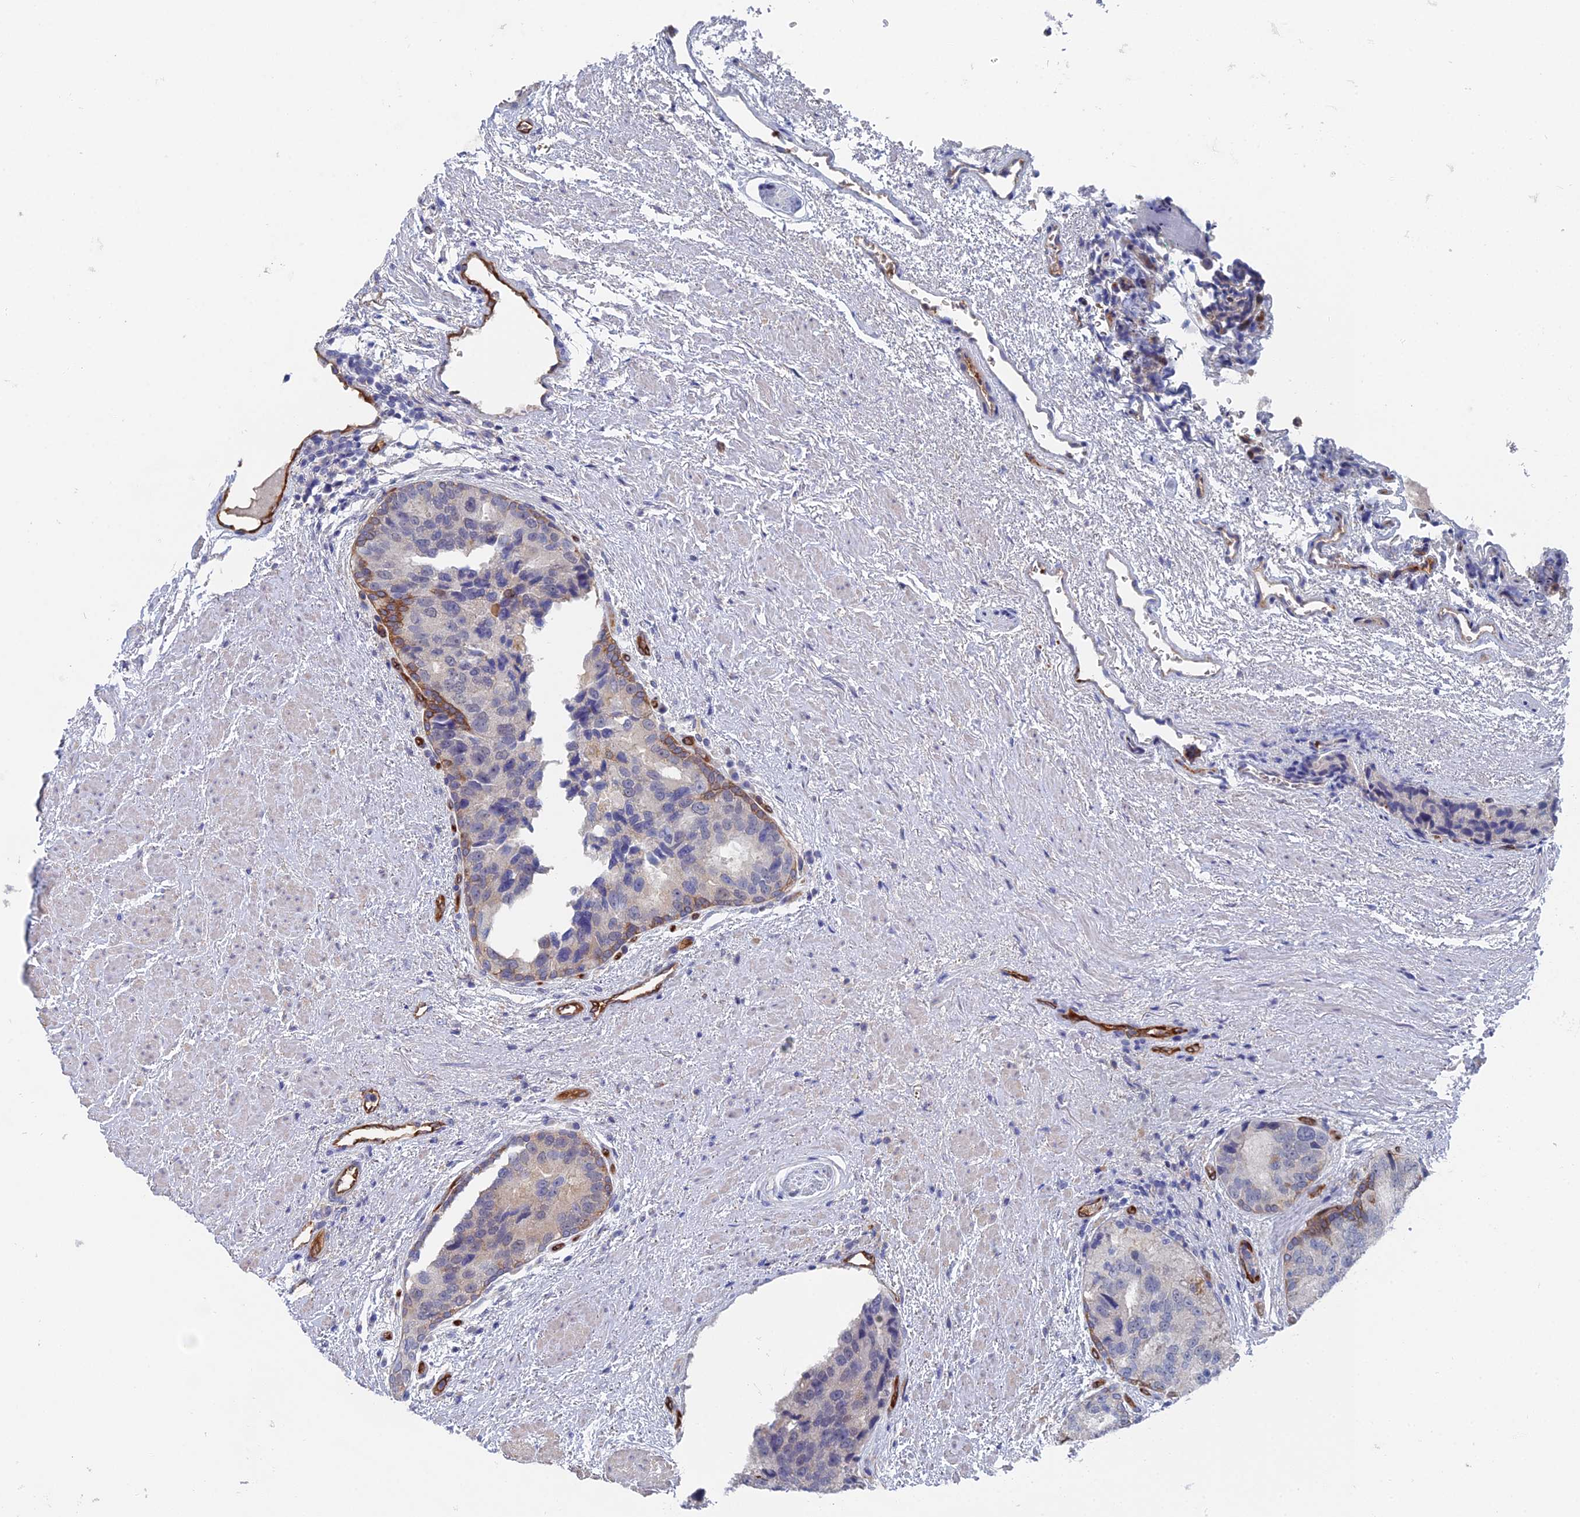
{"staining": {"intensity": "negative", "quantity": "none", "location": "none"}, "tissue": "prostate cancer", "cell_type": "Tumor cells", "image_type": "cancer", "snomed": [{"axis": "morphology", "description": "Adenocarcinoma, High grade"}, {"axis": "topography", "description": "Prostate"}], "caption": "Immunohistochemical staining of prostate cancer (high-grade adenocarcinoma) displays no significant expression in tumor cells. Brightfield microscopy of immunohistochemistry (IHC) stained with DAB (brown) and hematoxylin (blue), captured at high magnification.", "gene": "ARAP3", "patient": {"sex": "male", "age": 70}}